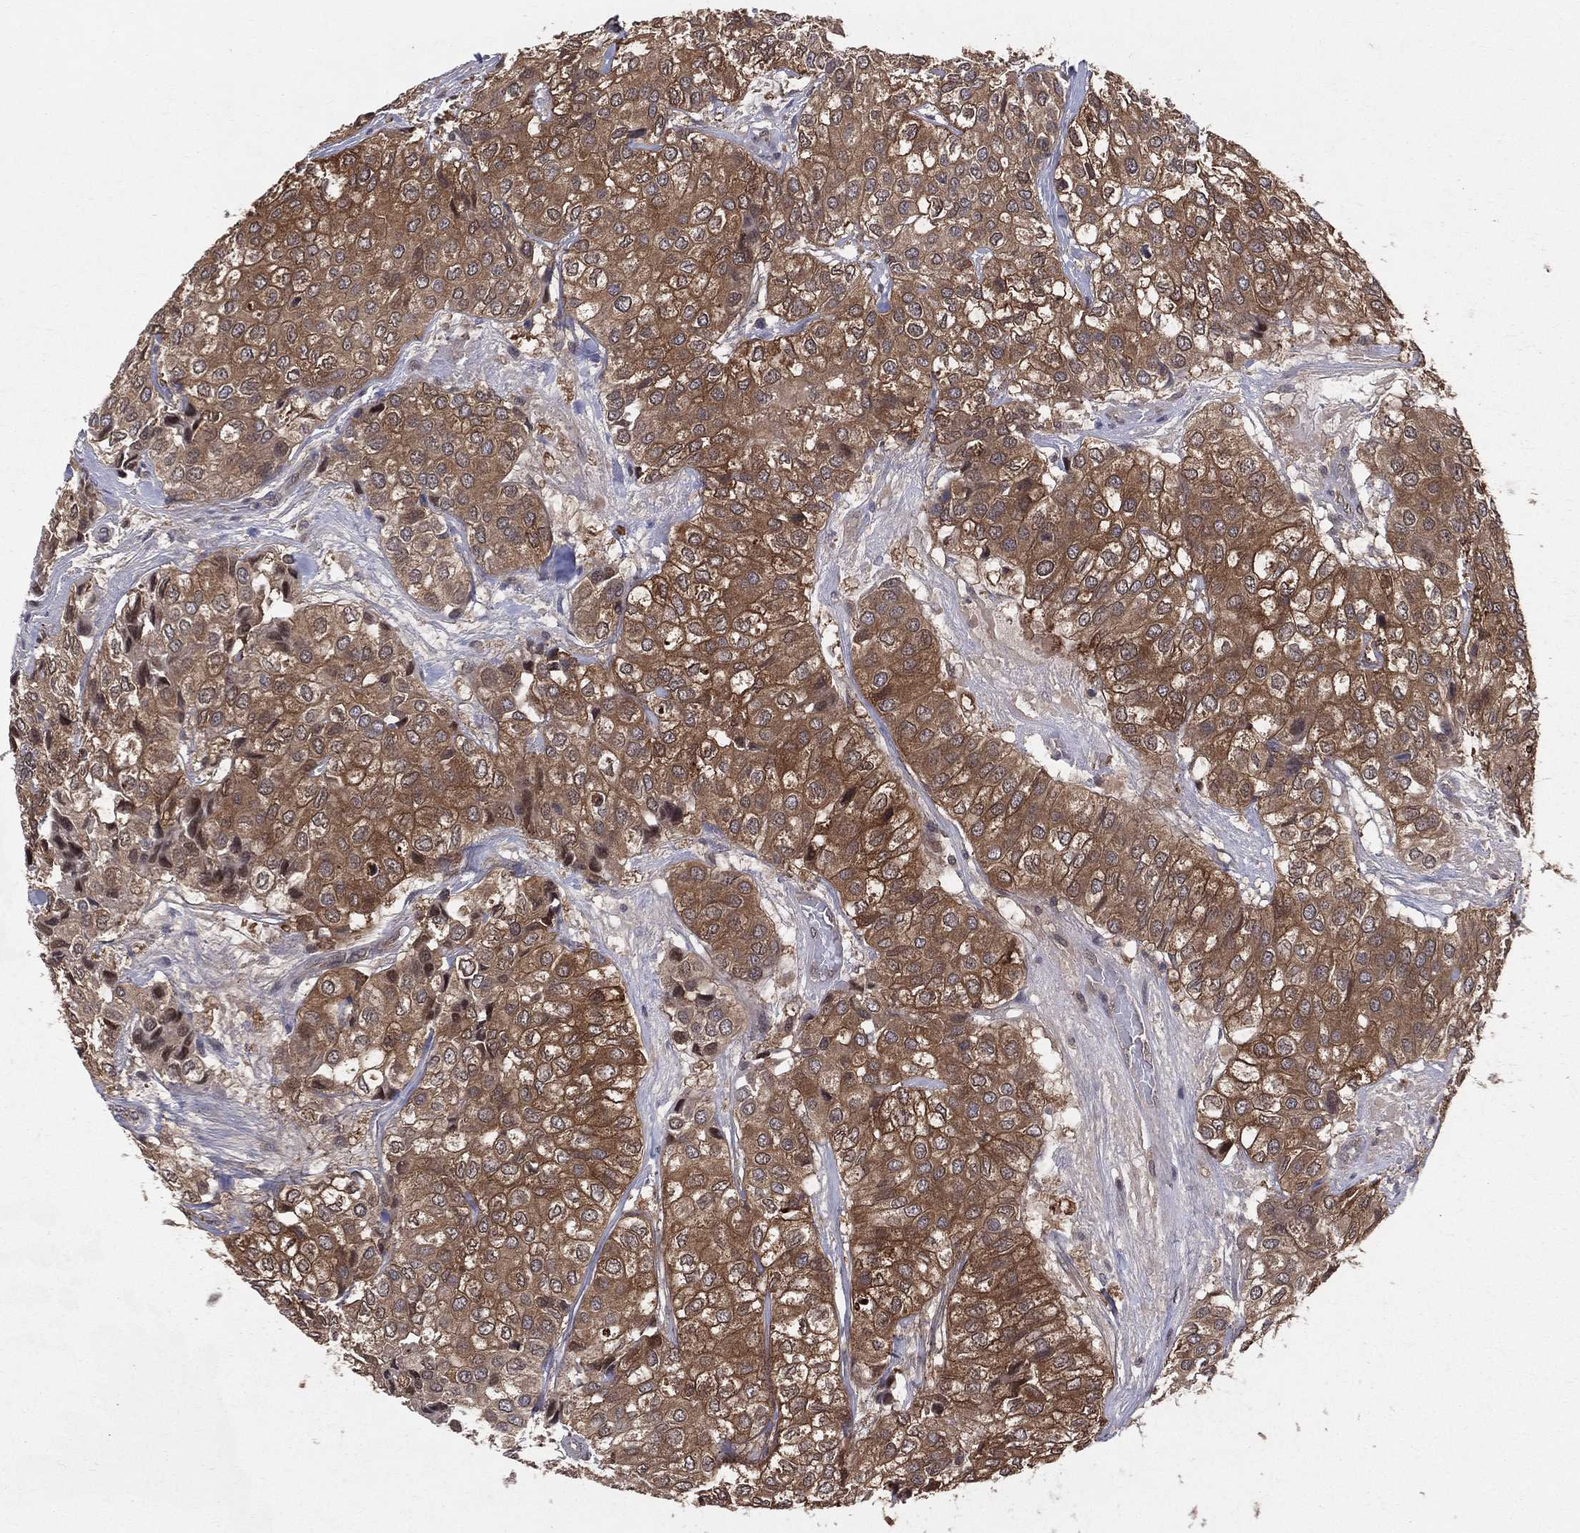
{"staining": {"intensity": "strong", "quantity": "25%-75%", "location": "cytoplasmic/membranous"}, "tissue": "urothelial cancer", "cell_type": "Tumor cells", "image_type": "cancer", "snomed": [{"axis": "morphology", "description": "Urothelial carcinoma, High grade"}, {"axis": "topography", "description": "Urinary bladder"}], "caption": "Strong cytoplasmic/membranous expression for a protein is present in approximately 25%-75% of tumor cells of urothelial carcinoma (high-grade) using immunohistochemistry (IHC).", "gene": "GMPR2", "patient": {"sex": "male", "age": 73}}